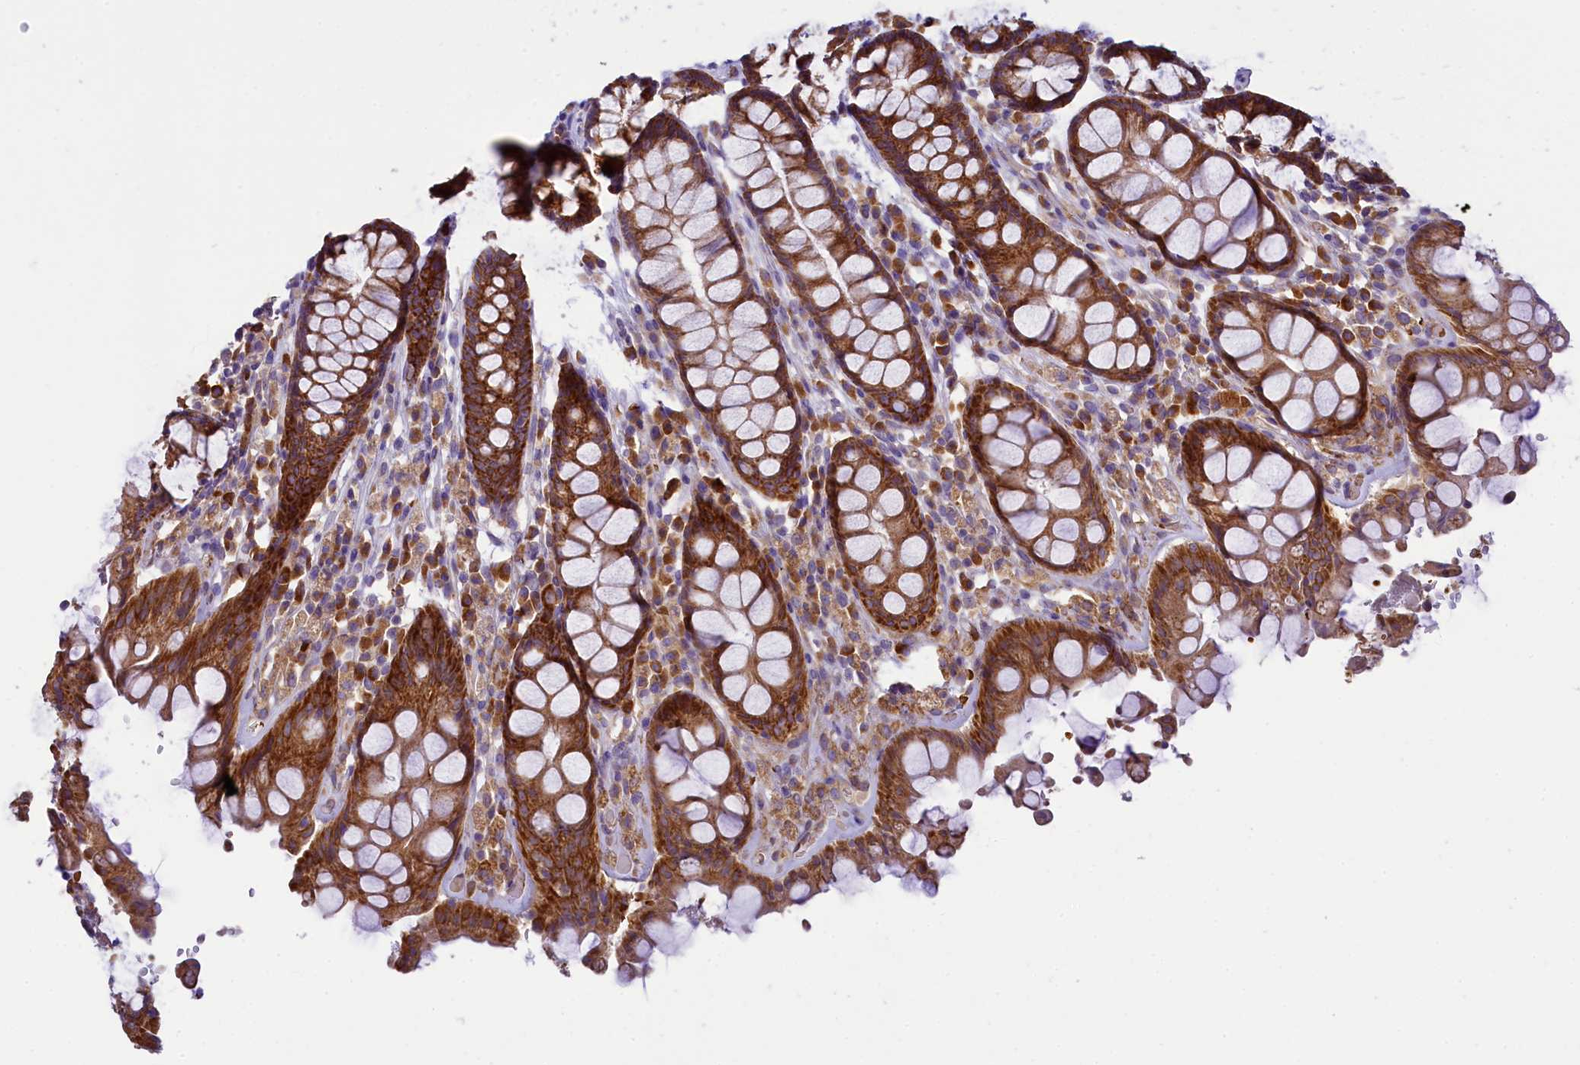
{"staining": {"intensity": "strong", "quantity": ">75%", "location": "cytoplasmic/membranous"}, "tissue": "rectum", "cell_type": "Glandular cells", "image_type": "normal", "snomed": [{"axis": "morphology", "description": "Normal tissue, NOS"}, {"axis": "topography", "description": "Rectum"}], "caption": "DAB immunohistochemical staining of benign human rectum demonstrates strong cytoplasmic/membranous protein expression in approximately >75% of glandular cells.", "gene": "LARP4", "patient": {"sex": "male", "age": 64}}